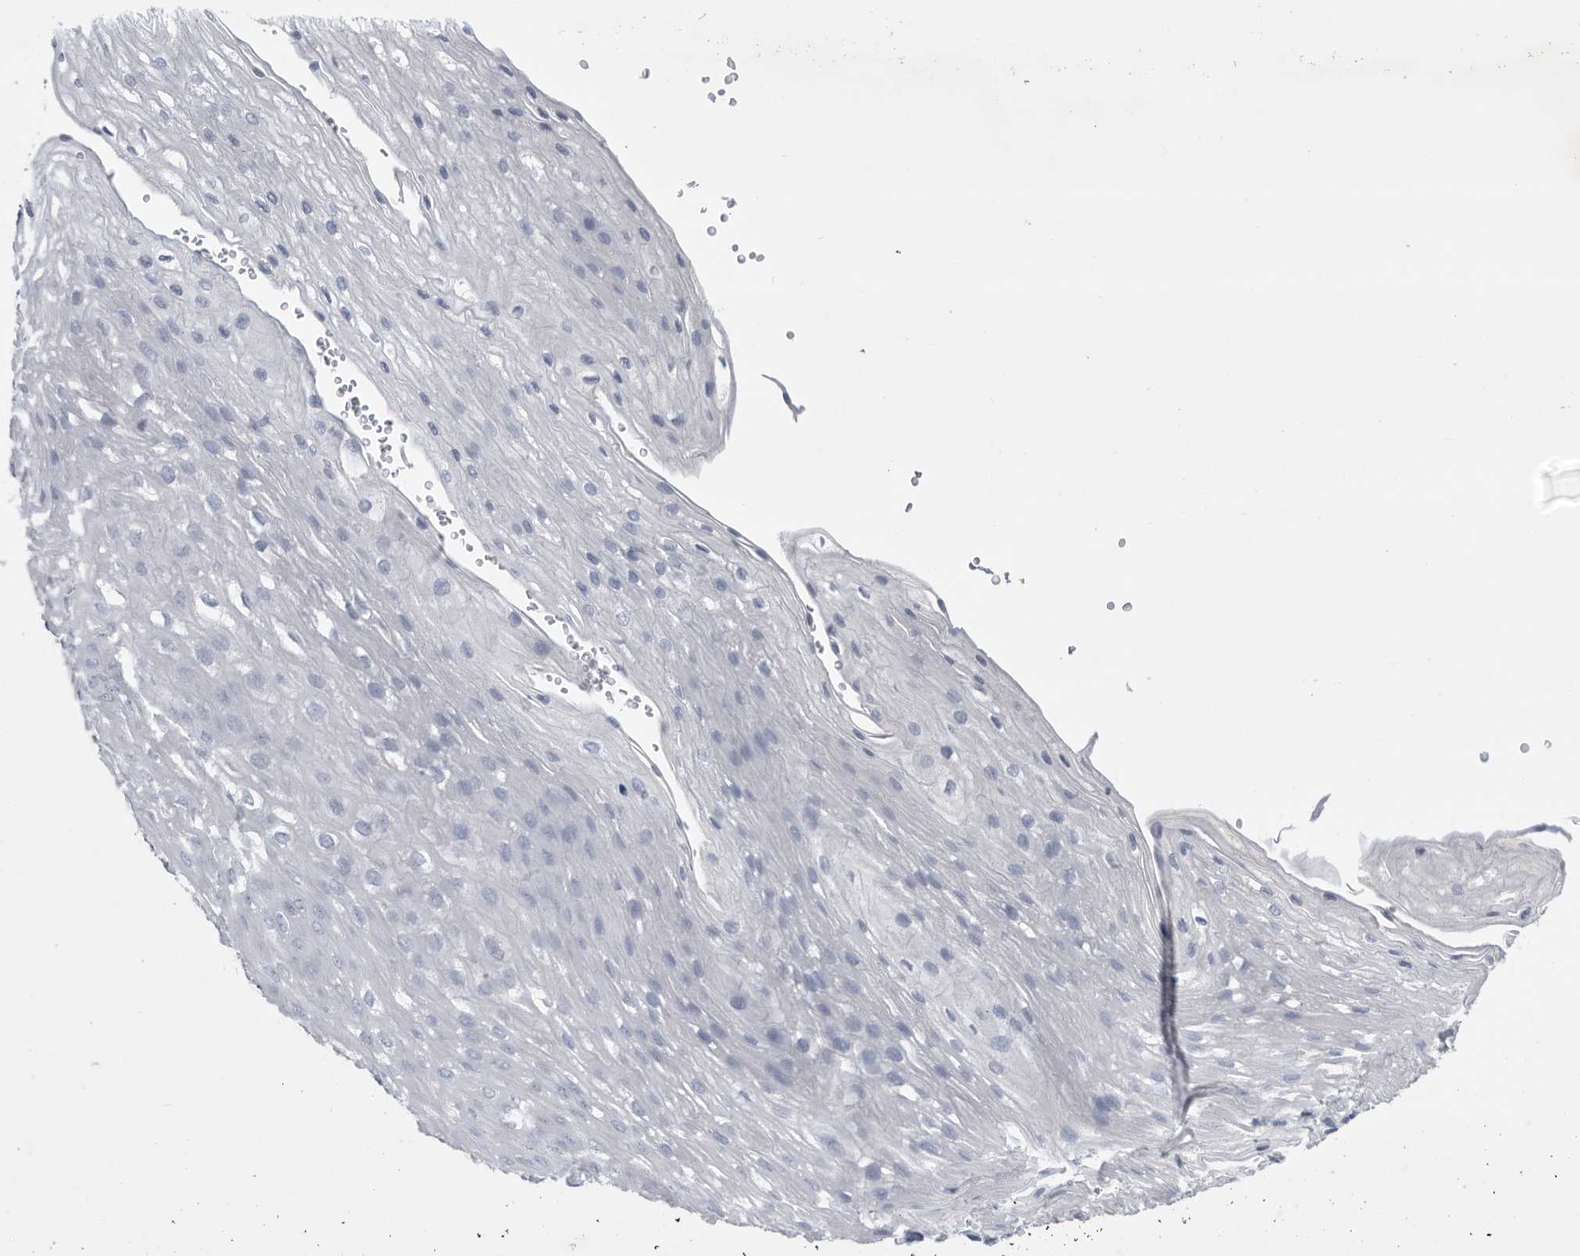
{"staining": {"intensity": "negative", "quantity": "none", "location": "none"}, "tissue": "esophagus", "cell_type": "Squamous epithelial cells", "image_type": "normal", "snomed": [{"axis": "morphology", "description": "Normal tissue, NOS"}, {"axis": "topography", "description": "Esophagus"}], "caption": "Immunohistochemistry photomicrograph of normal human esophagus stained for a protein (brown), which shows no staining in squamous epithelial cells.", "gene": "BTBD6", "patient": {"sex": "female", "age": 66}}